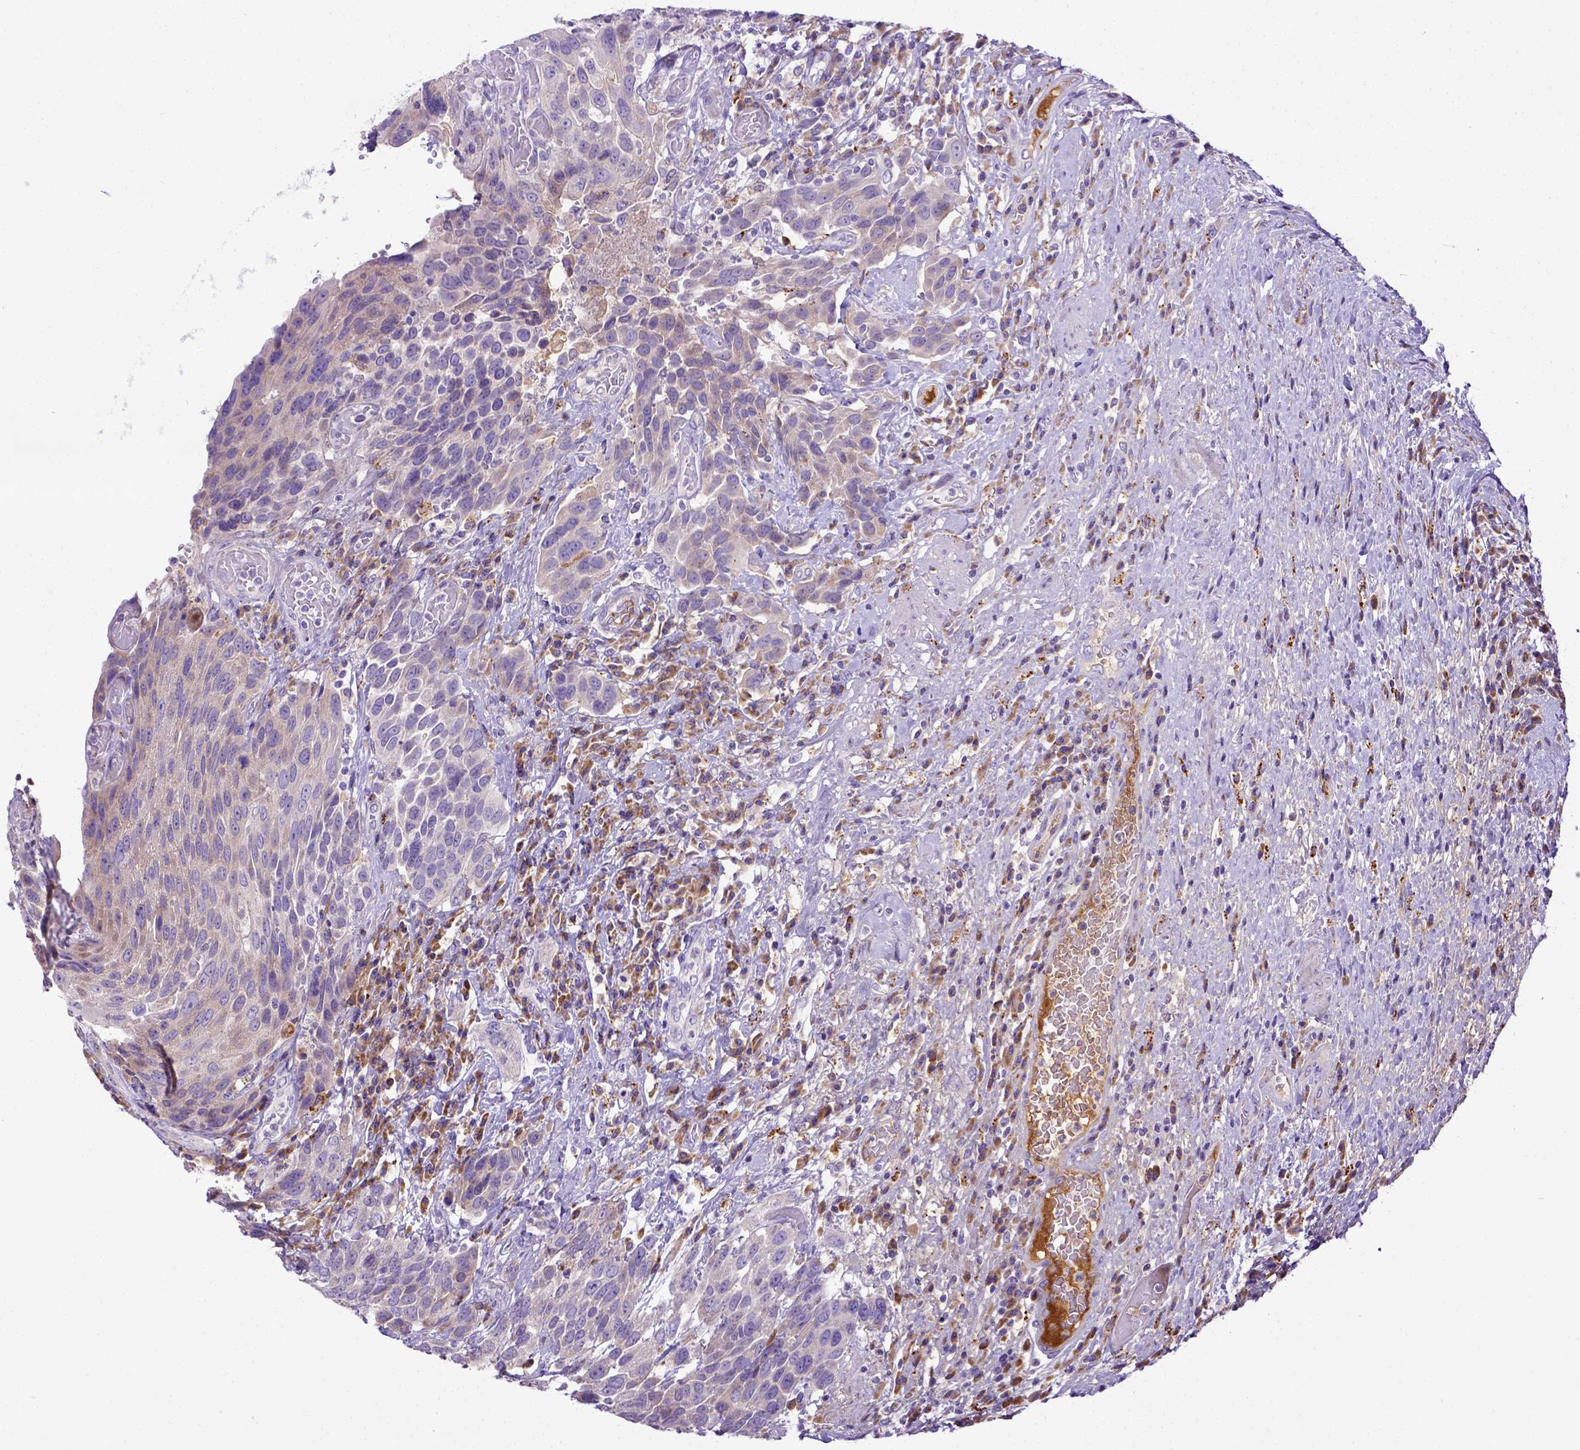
{"staining": {"intensity": "negative", "quantity": "none", "location": "none"}, "tissue": "urothelial cancer", "cell_type": "Tumor cells", "image_type": "cancer", "snomed": [{"axis": "morphology", "description": "Urothelial carcinoma, High grade"}, {"axis": "topography", "description": "Urinary bladder"}], "caption": "DAB immunohistochemical staining of urothelial carcinoma (high-grade) shows no significant positivity in tumor cells.", "gene": "CFAP300", "patient": {"sex": "female", "age": 70}}